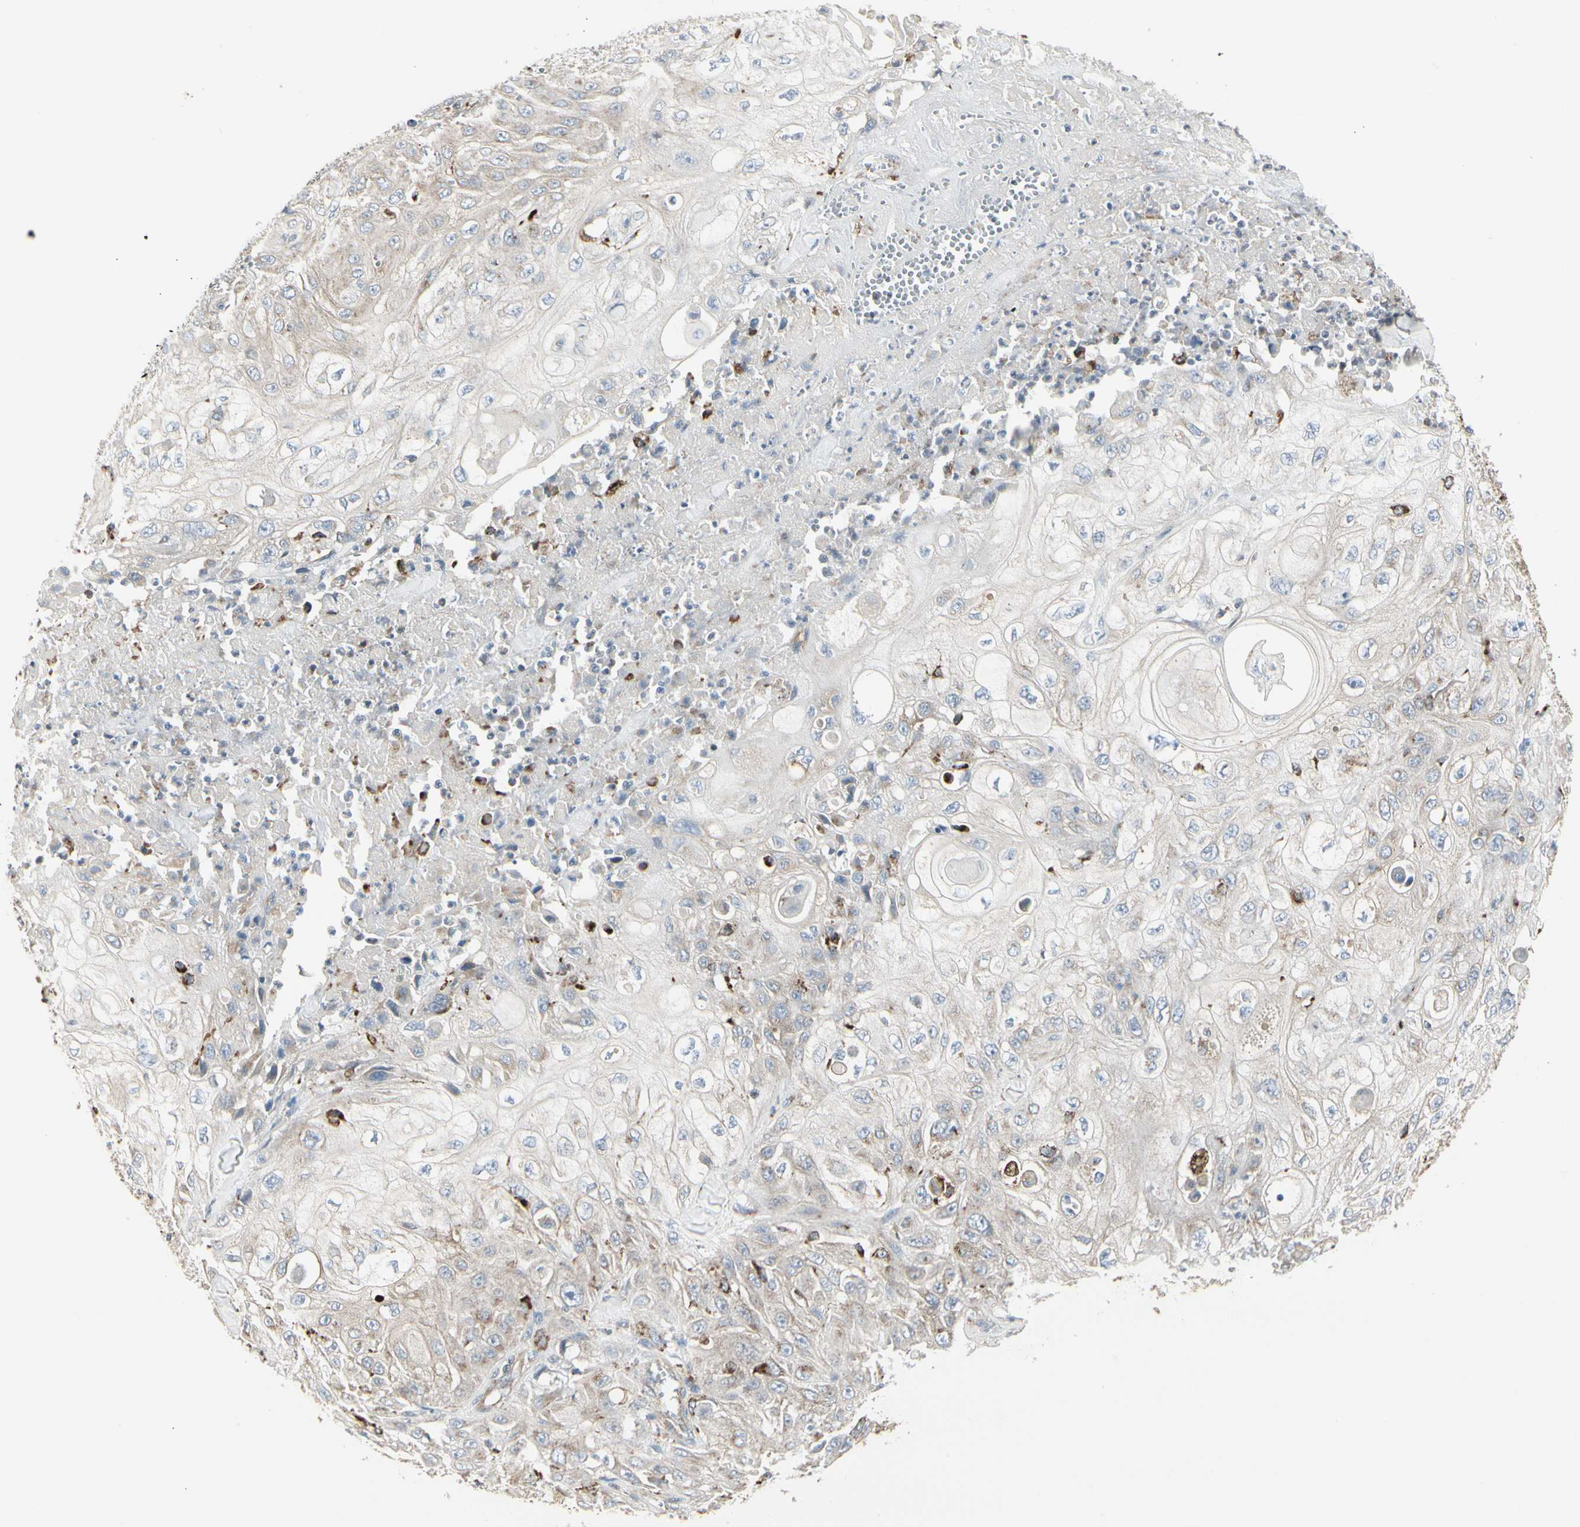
{"staining": {"intensity": "negative", "quantity": "none", "location": "none"}, "tissue": "skin cancer", "cell_type": "Tumor cells", "image_type": "cancer", "snomed": [{"axis": "morphology", "description": "Squamous cell carcinoma, NOS"}, {"axis": "morphology", "description": "Squamous cell carcinoma, metastatic, NOS"}, {"axis": "topography", "description": "Skin"}, {"axis": "topography", "description": "Lymph node"}], "caption": "High magnification brightfield microscopy of squamous cell carcinoma (skin) stained with DAB (3,3'-diaminobenzidine) (brown) and counterstained with hematoxylin (blue): tumor cells show no significant staining.", "gene": "ATP6V1B2", "patient": {"sex": "male", "age": 75}}